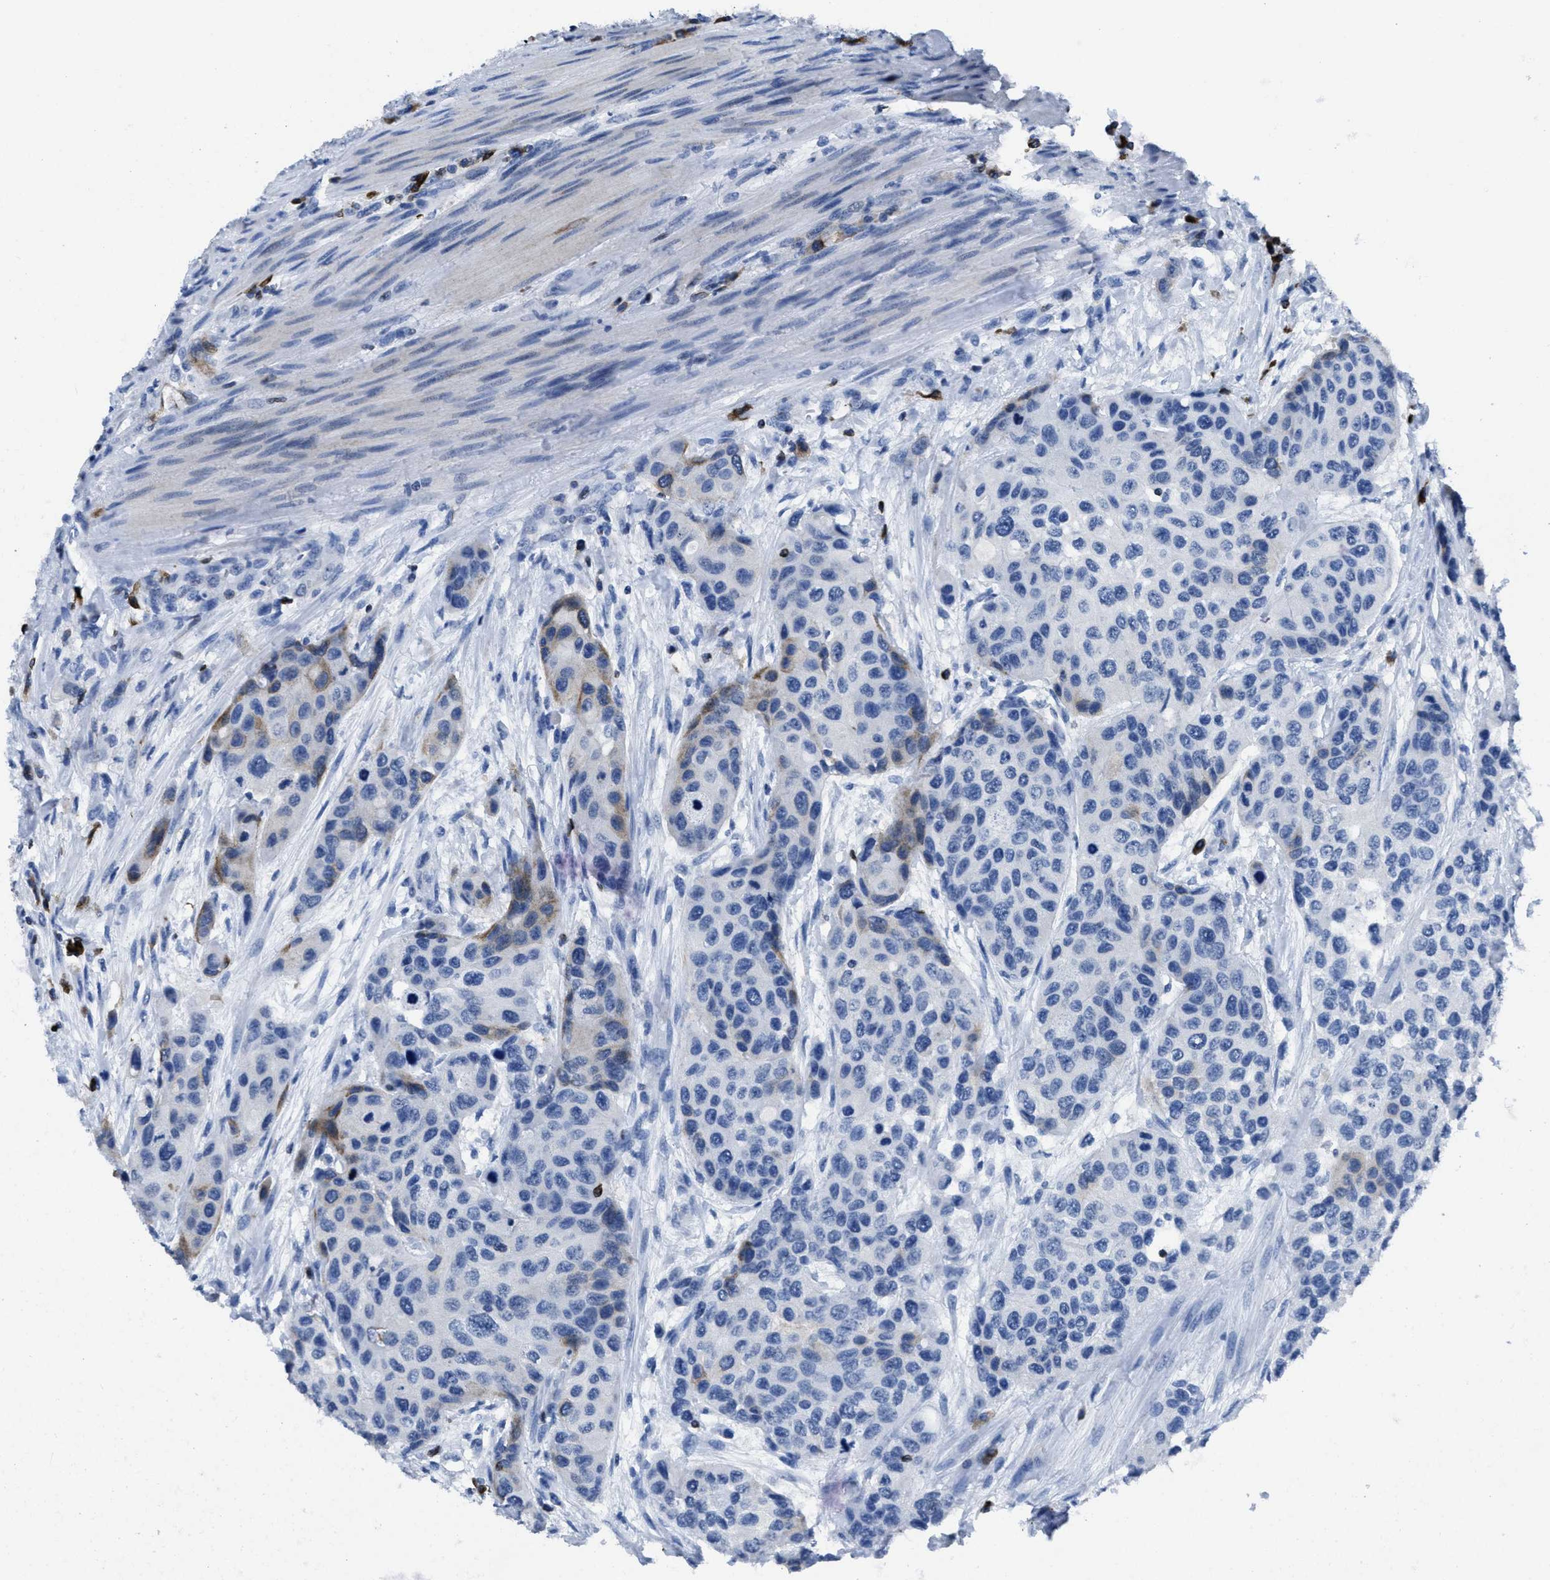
{"staining": {"intensity": "weak", "quantity": "<25%", "location": "cytoplasmic/membranous"}, "tissue": "urothelial cancer", "cell_type": "Tumor cells", "image_type": "cancer", "snomed": [{"axis": "morphology", "description": "Urothelial carcinoma, High grade"}, {"axis": "topography", "description": "Urinary bladder"}], "caption": "DAB immunohistochemical staining of urothelial cancer reveals no significant expression in tumor cells.", "gene": "ITGA3", "patient": {"sex": "female", "age": 56}}